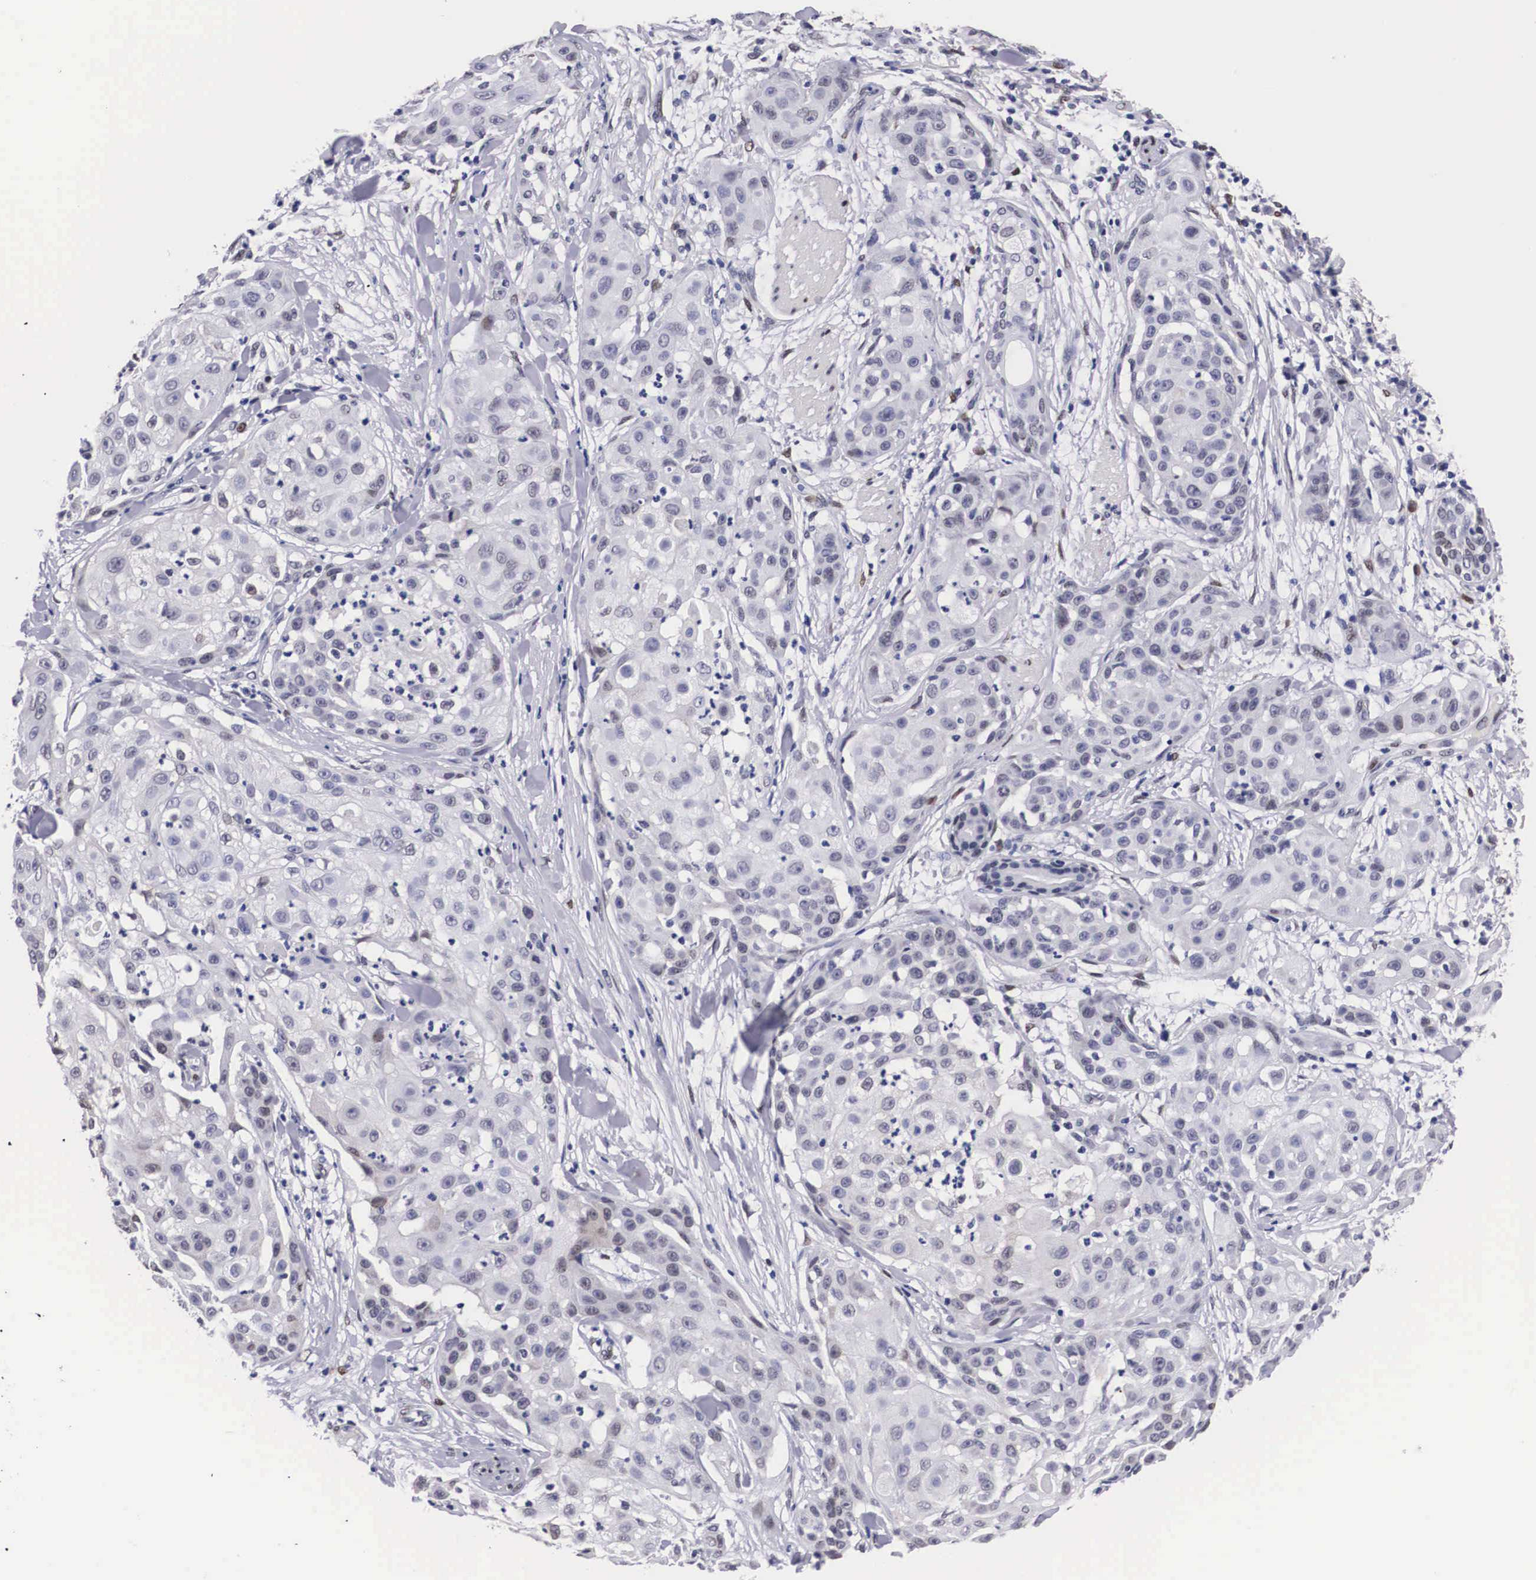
{"staining": {"intensity": "negative", "quantity": "none", "location": "none"}, "tissue": "skin cancer", "cell_type": "Tumor cells", "image_type": "cancer", "snomed": [{"axis": "morphology", "description": "Squamous cell carcinoma, NOS"}, {"axis": "topography", "description": "Skin"}], "caption": "Protein analysis of skin cancer (squamous cell carcinoma) reveals no significant positivity in tumor cells. (DAB immunohistochemistry, high magnification).", "gene": "KHDRBS3", "patient": {"sex": "female", "age": 57}}